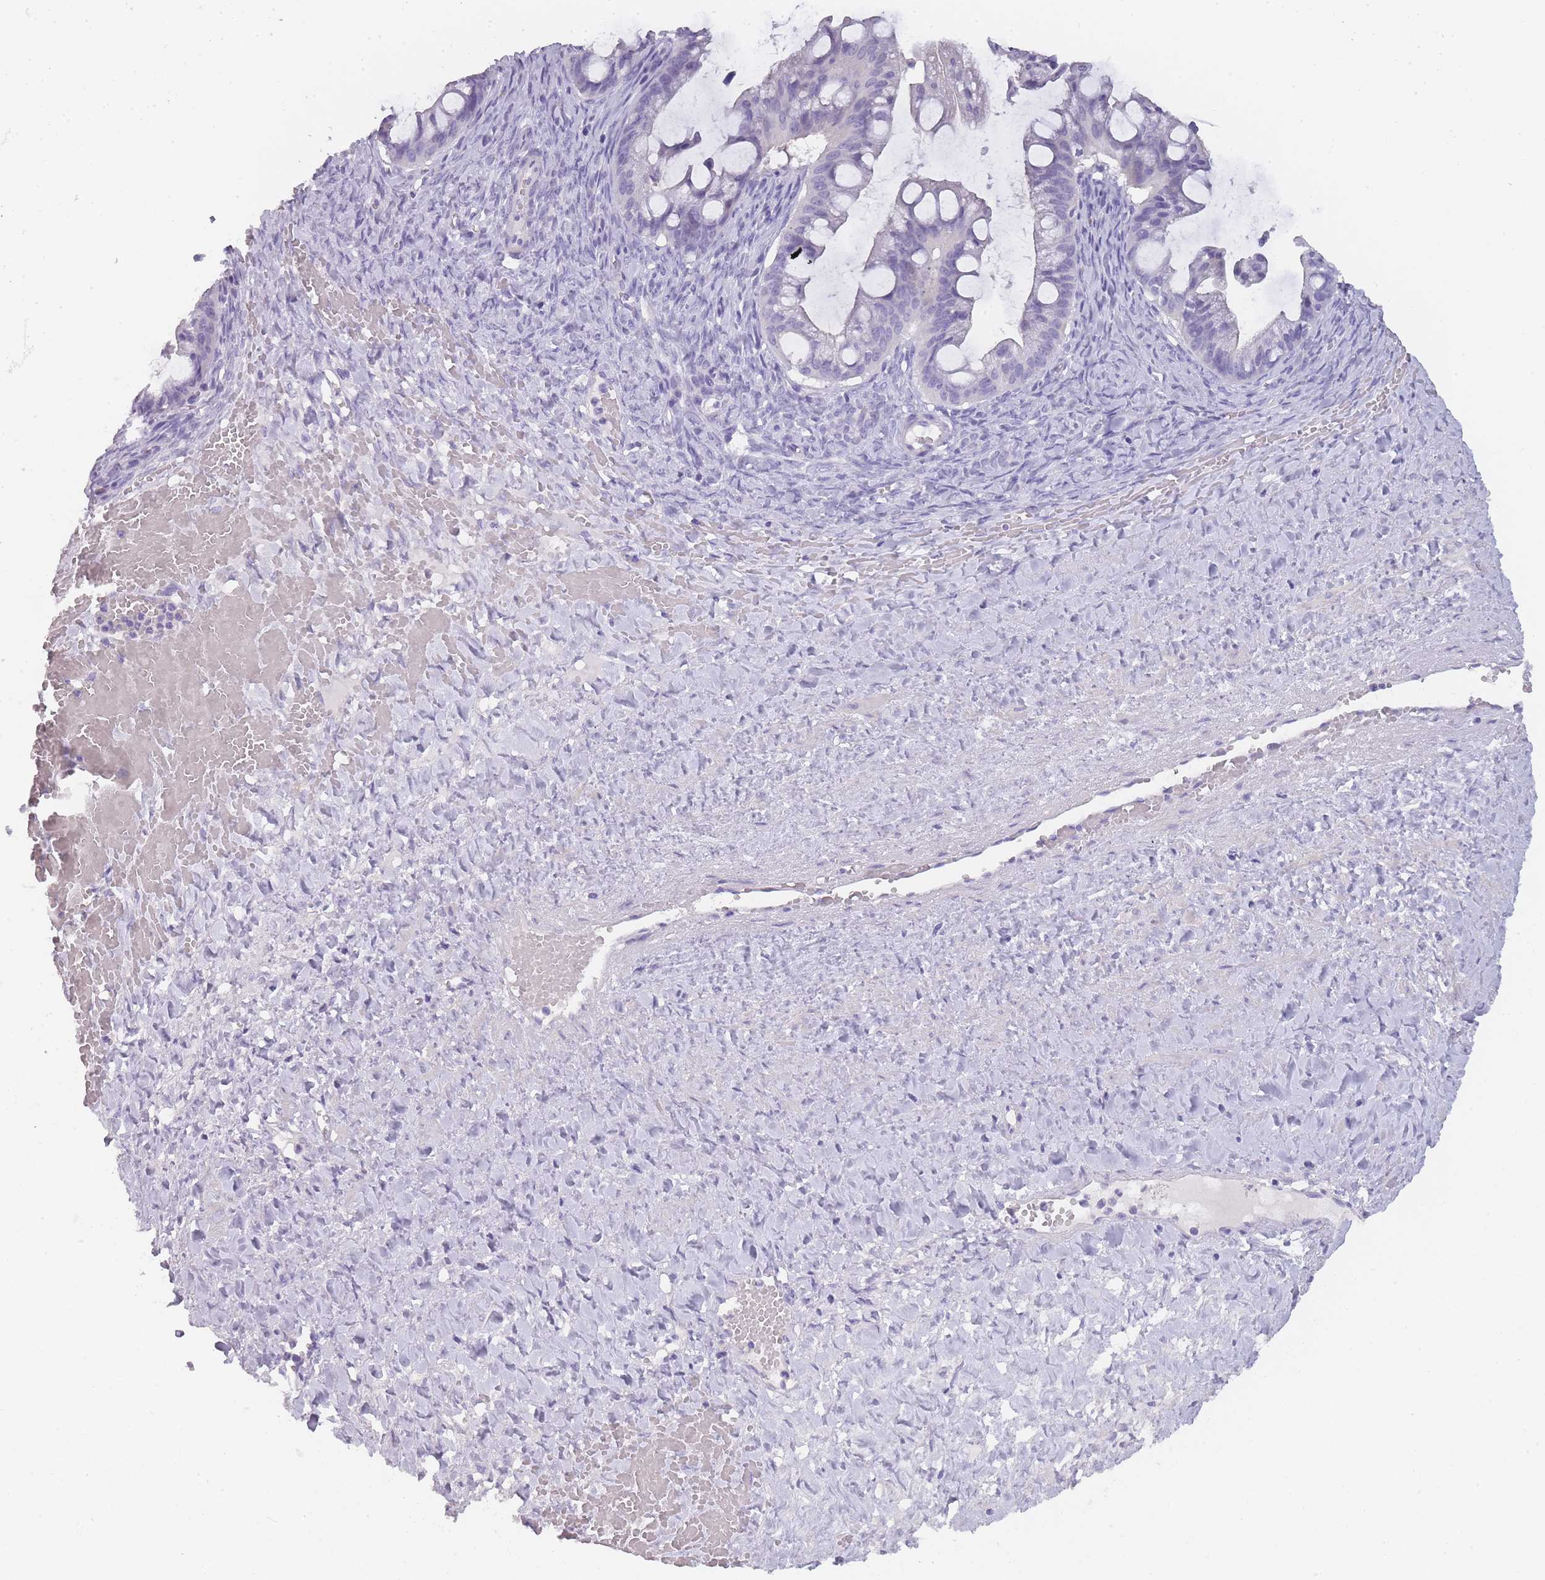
{"staining": {"intensity": "negative", "quantity": "none", "location": "none"}, "tissue": "ovarian cancer", "cell_type": "Tumor cells", "image_type": "cancer", "snomed": [{"axis": "morphology", "description": "Cystadenocarcinoma, mucinous, NOS"}, {"axis": "topography", "description": "Ovary"}], "caption": "Photomicrograph shows no protein positivity in tumor cells of ovarian cancer tissue. Brightfield microscopy of IHC stained with DAB (3,3'-diaminobenzidine) (brown) and hematoxylin (blue), captured at high magnification.", "gene": "TCP11", "patient": {"sex": "female", "age": 73}}